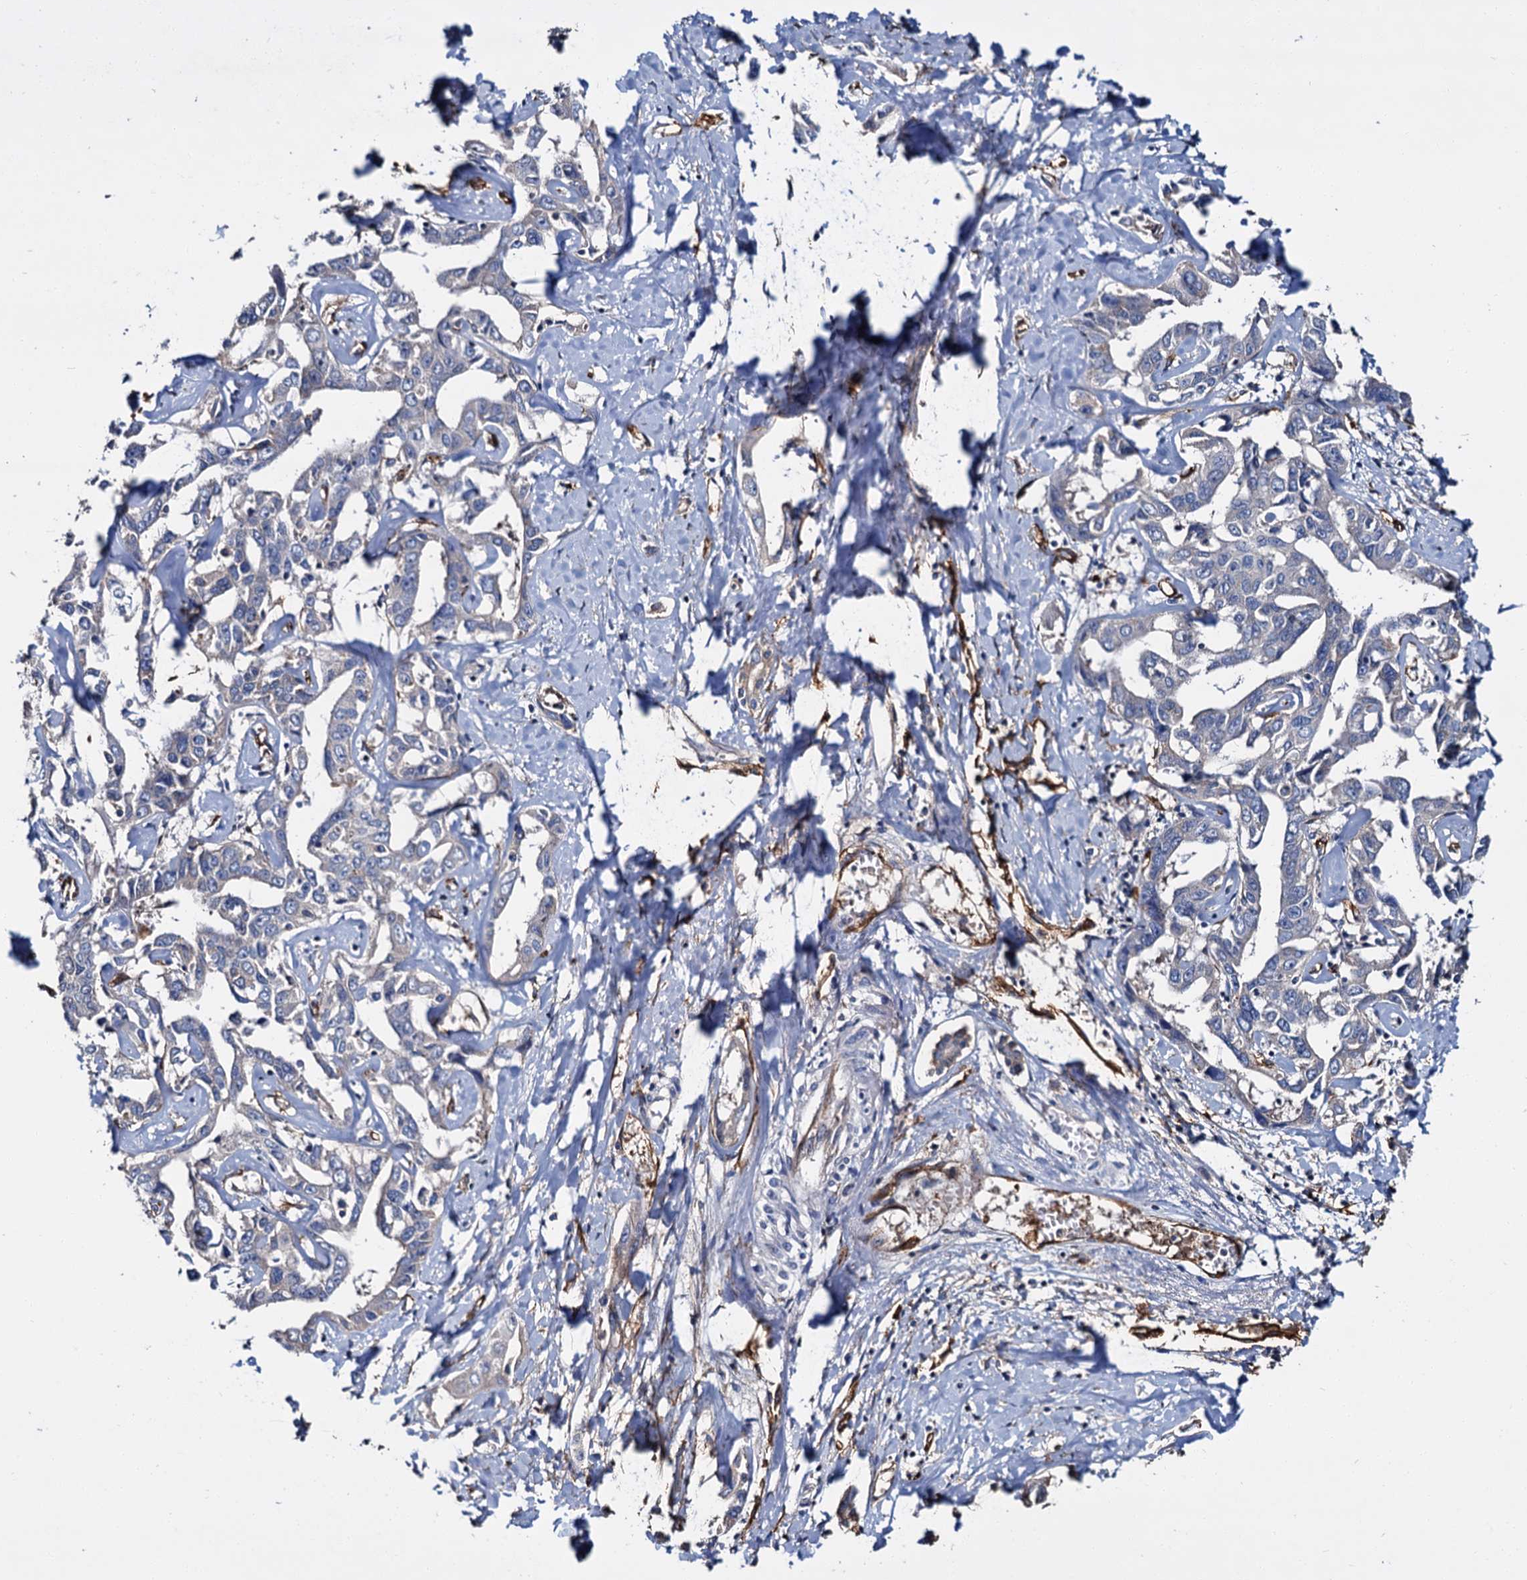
{"staining": {"intensity": "weak", "quantity": "<25%", "location": "cytoplasmic/membranous"}, "tissue": "liver cancer", "cell_type": "Tumor cells", "image_type": "cancer", "snomed": [{"axis": "morphology", "description": "Cholangiocarcinoma"}, {"axis": "topography", "description": "Liver"}], "caption": "Tumor cells are negative for brown protein staining in cholangiocarcinoma (liver). The staining was performed using DAB (3,3'-diaminobenzidine) to visualize the protein expression in brown, while the nuclei were stained in blue with hematoxylin (Magnification: 20x).", "gene": "CACNA1C", "patient": {"sex": "male", "age": 59}}